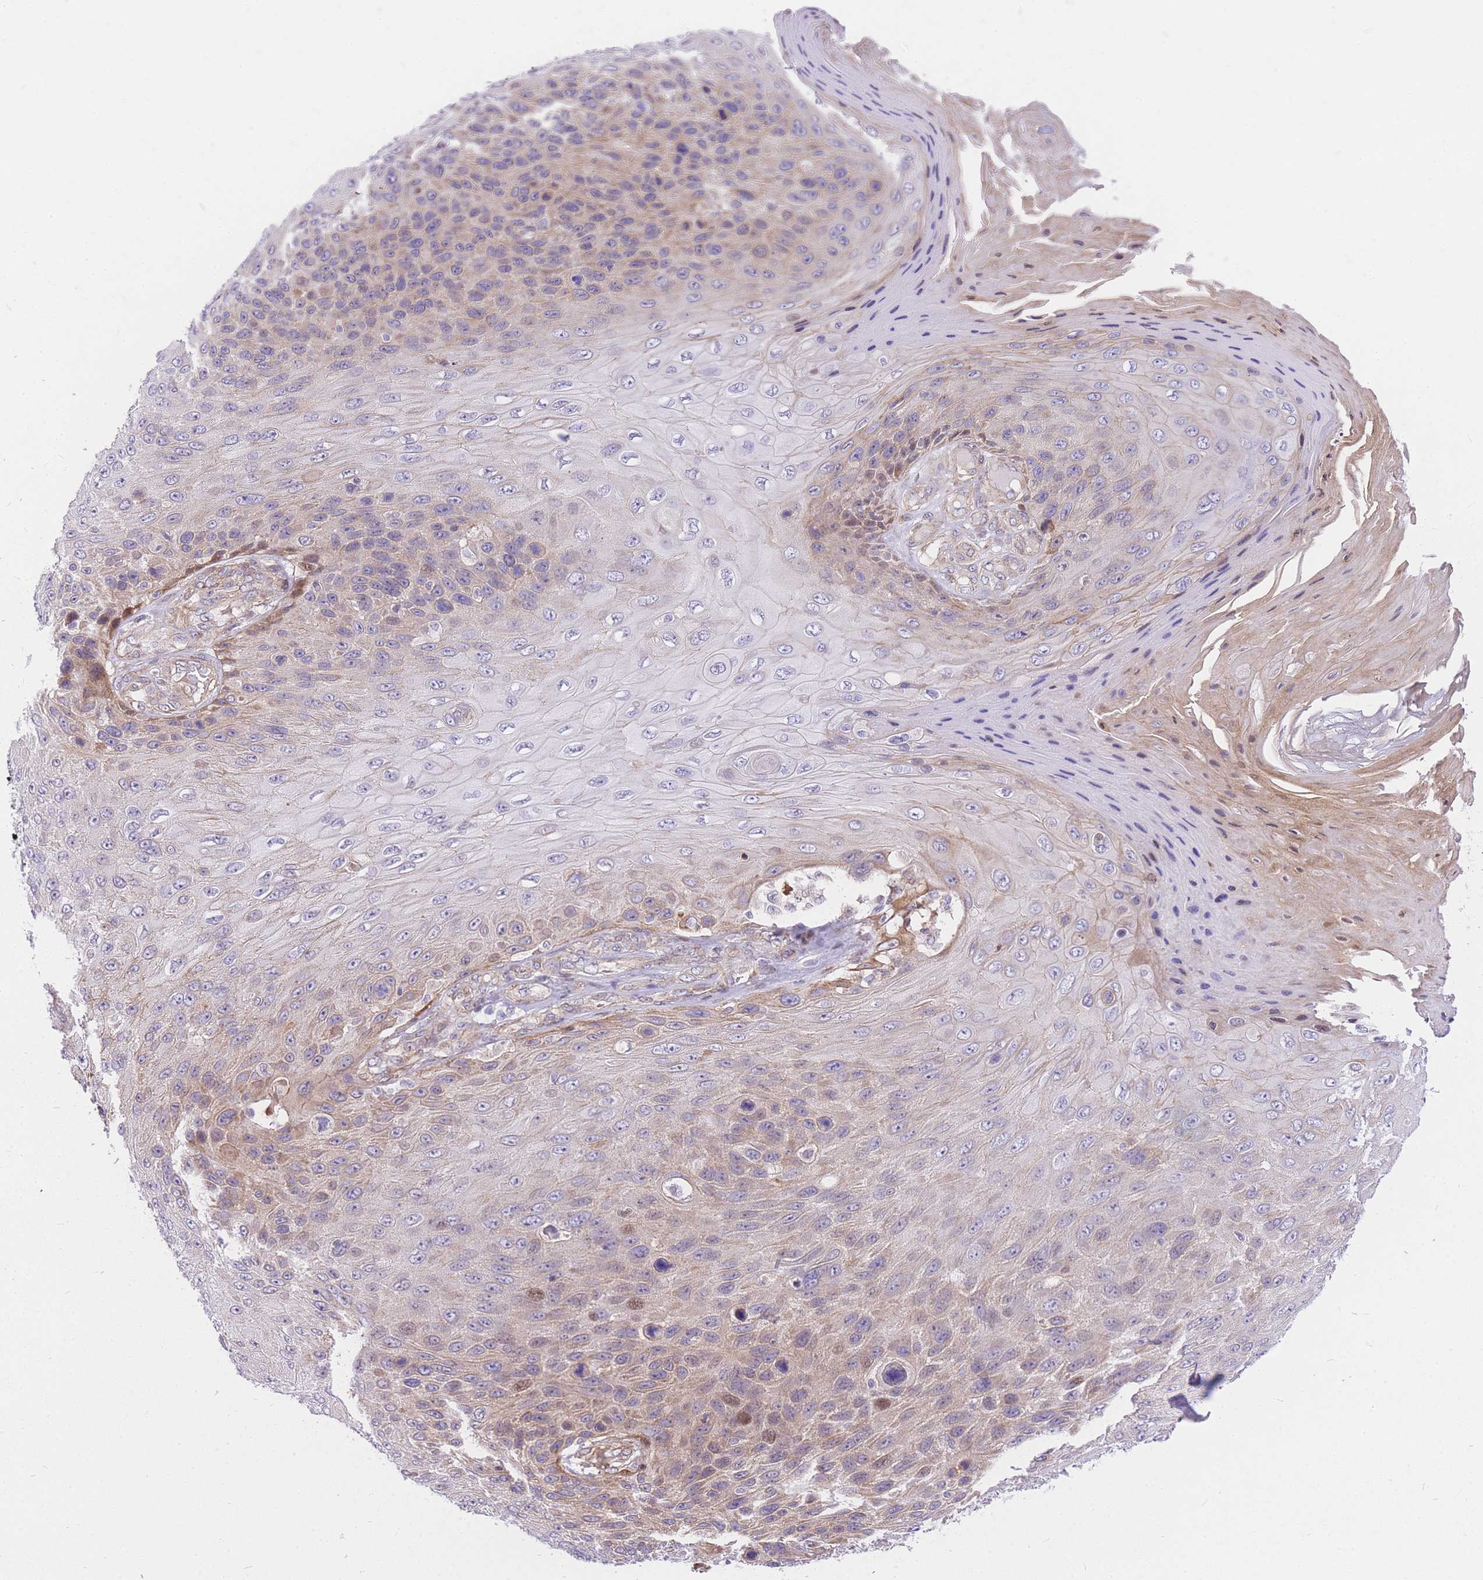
{"staining": {"intensity": "moderate", "quantity": "<25%", "location": "cytoplasmic/membranous,nuclear"}, "tissue": "skin cancer", "cell_type": "Tumor cells", "image_type": "cancer", "snomed": [{"axis": "morphology", "description": "Squamous cell carcinoma, NOS"}, {"axis": "topography", "description": "Skin"}], "caption": "Immunohistochemistry (IHC) histopathology image of neoplastic tissue: squamous cell carcinoma (skin) stained using immunohistochemistry exhibits low levels of moderate protein expression localized specifically in the cytoplasmic/membranous and nuclear of tumor cells, appearing as a cytoplasmic/membranous and nuclear brown color.", "gene": "S100PBP", "patient": {"sex": "female", "age": 88}}